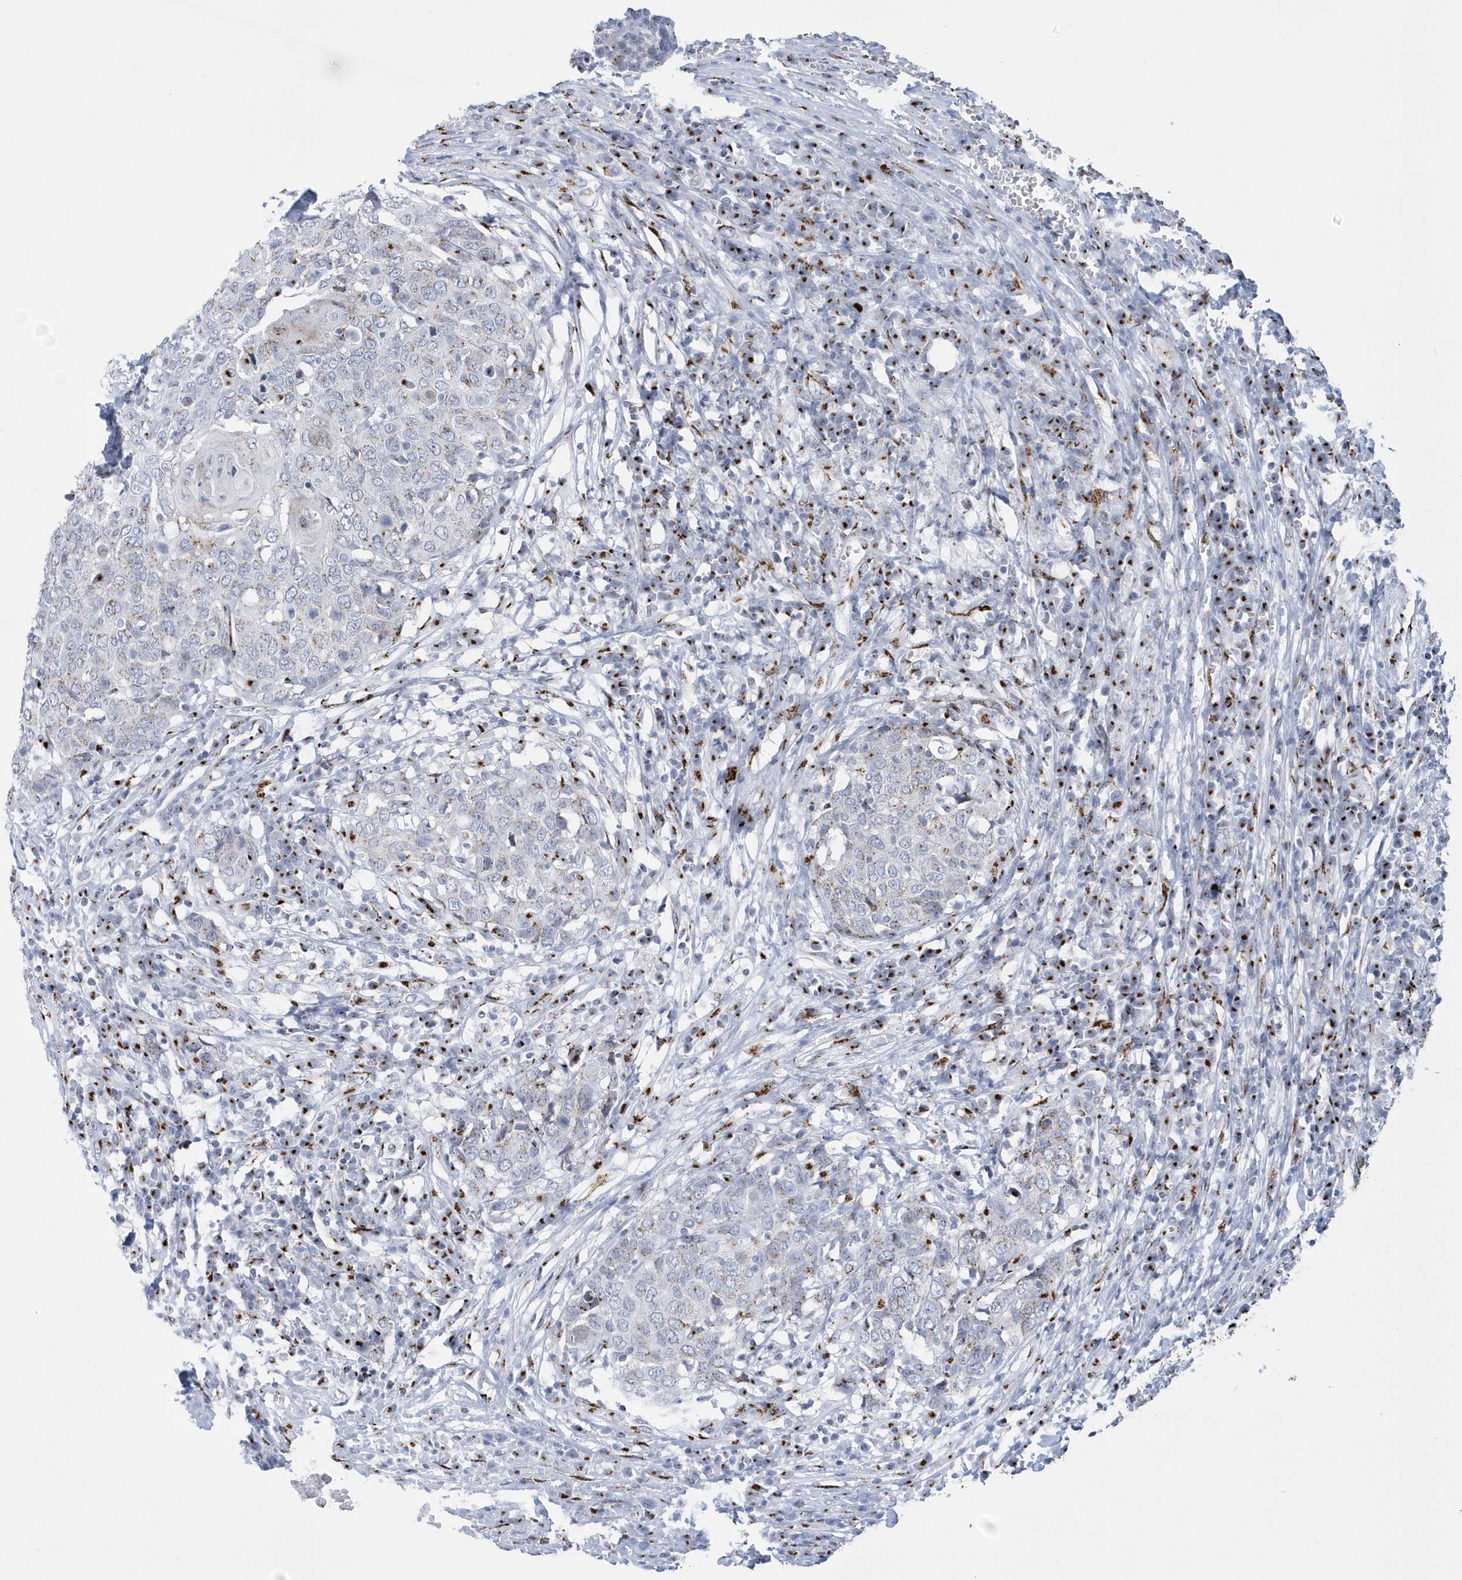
{"staining": {"intensity": "weak", "quantity": "<25%", "location": "cytoplasmic/membranous"}, "tissue": "head and neck cancer", "cell_type": "Tumor cells", "image_type": "cancer", "snomed": [{"axis": "morphology", "description": "Squamous cell carcinoma, NOS"}, {"axis": "topography", "description": "Head-Neck"}], "caption": "The histopathology image reveals no significant expression in tumor cells of head and neck squamous cell carcinoma. The staining is performed using DAB (3,3'-diaminobenzidine) brown chromogen with nuclei counter-stained in using hematoxylin.", "gene": "SLX9", "patient": {"sex": "male", "age": 66}}